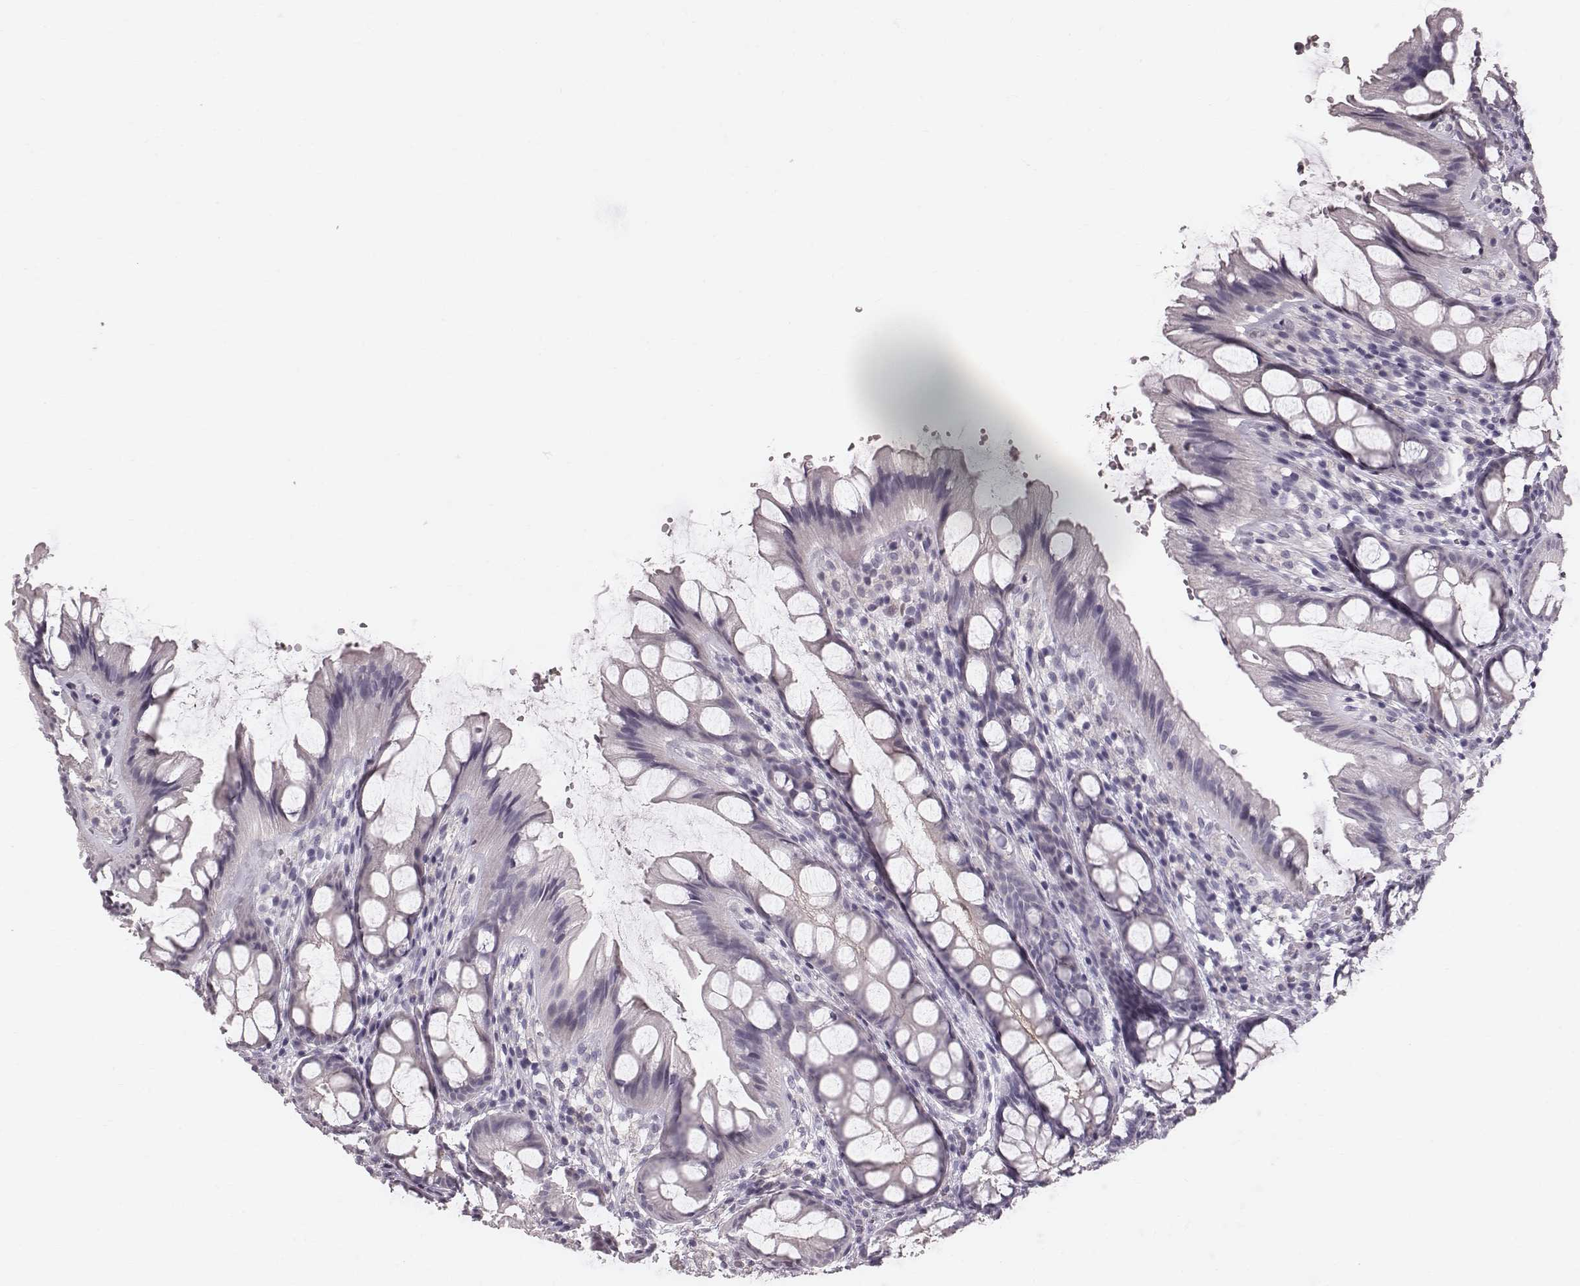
{"staining": {"intensity": "negative", "quantity": "none", "location": "none"}, "tissue": "colon", "cell_type": "Glandular cells", "image_type": "normal", "snomed": [{"axis": "morphology", "description": "Normal tissue, NOS"}, {"axis": "topography", "description": "Colon"}], "caption": "A histopathology image of colon stained for a protein demonstrates no brown staining in glandular cells.", "gene": "CFTR", "patient": {"sex": "male", "age": 47}}